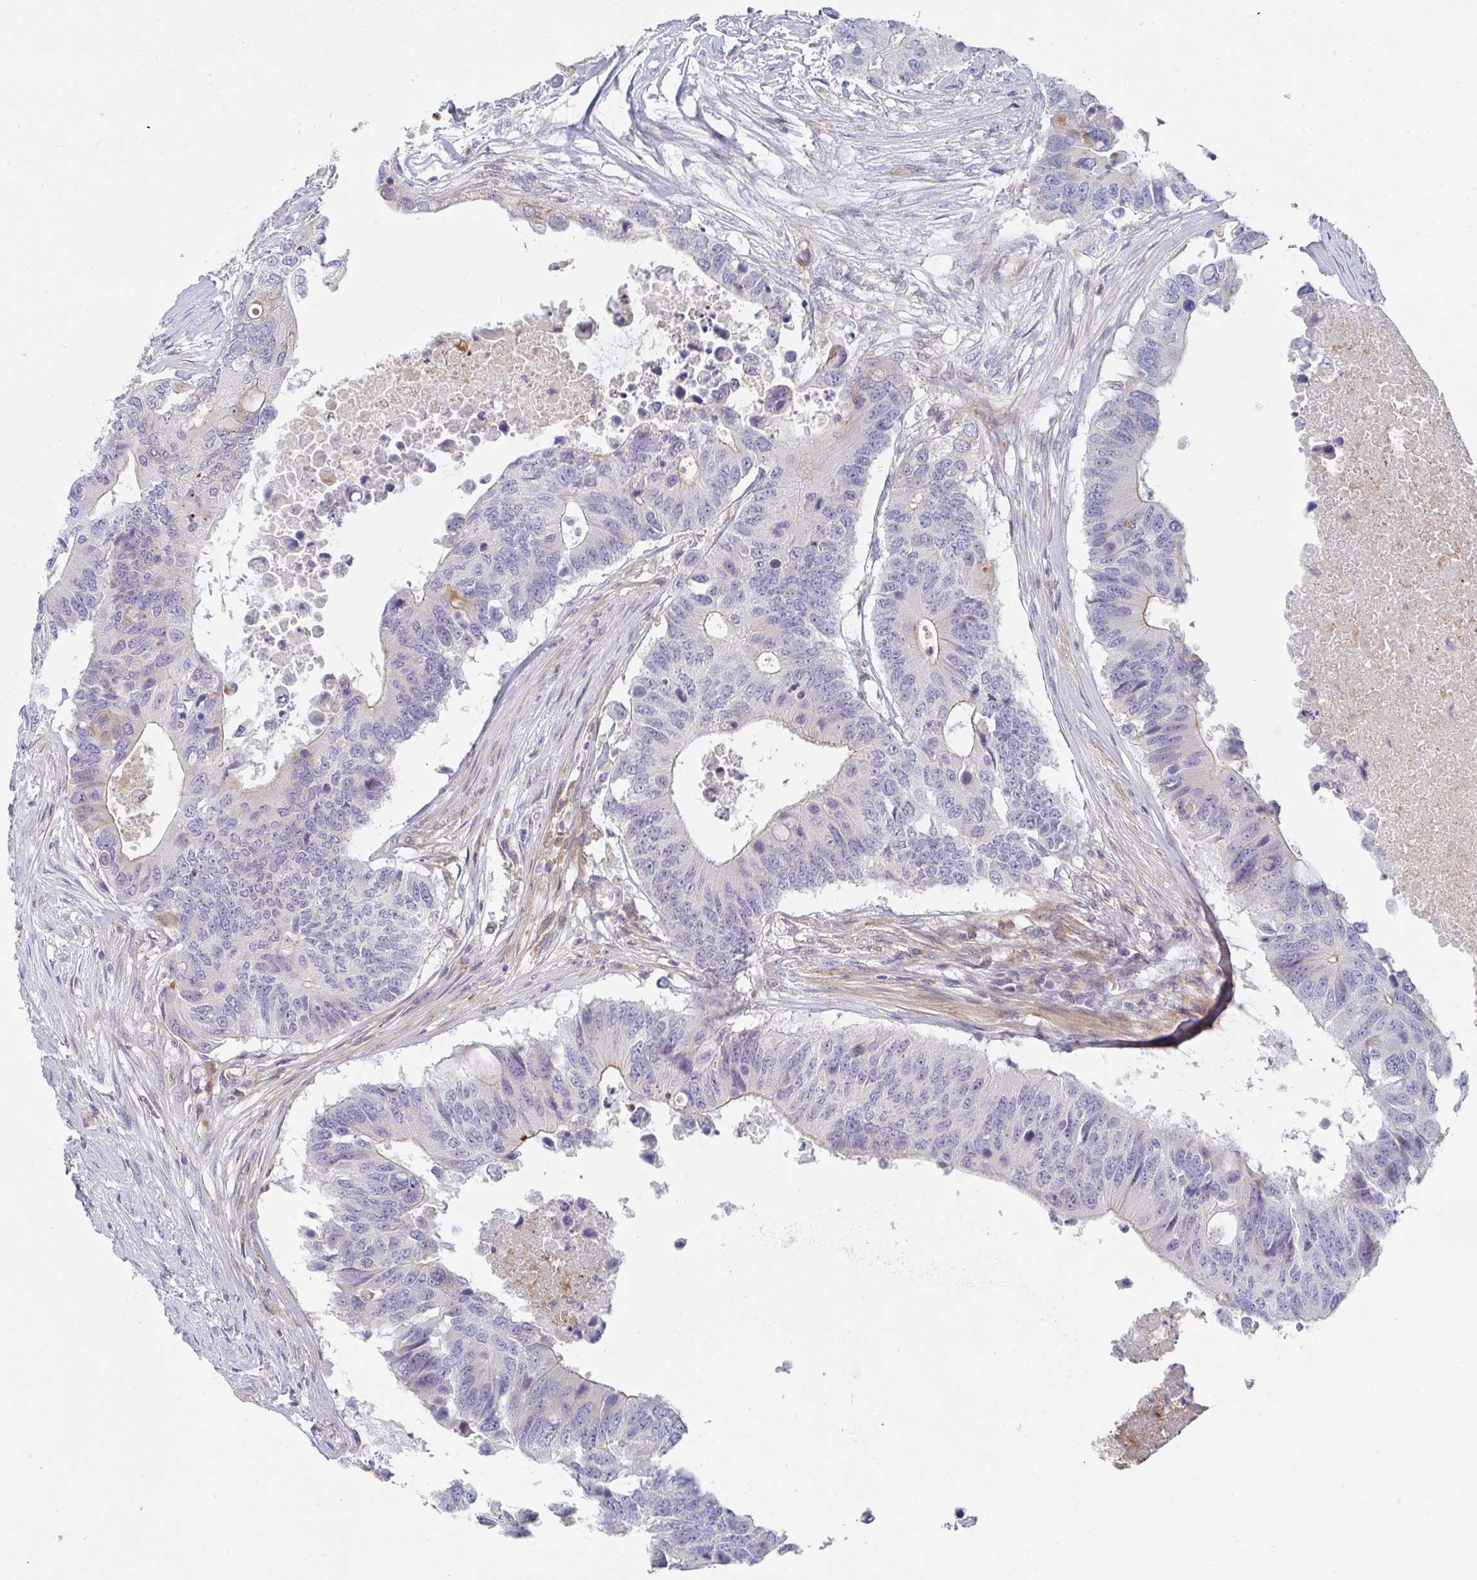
{"staining": {"intensity": "weak", "quantity": "<25%", "location": "cytoplasmic/membranous"}, "tissue": "colorectal cancer", "cell_type": "Tumor cells", "image_type": "cancer", "snomed": [{"axis": "morphology", "description": "Adenocarcinoma, NOS"}, {"axis": "topography", "description": "Colon"}], "caption": "Colorectal adenocarcinoma was stained to show a protein in brown. There is no significant staining in tumor cells.", "gene": "KLHL33", "patient": {"sex": "male", "age": 71}}